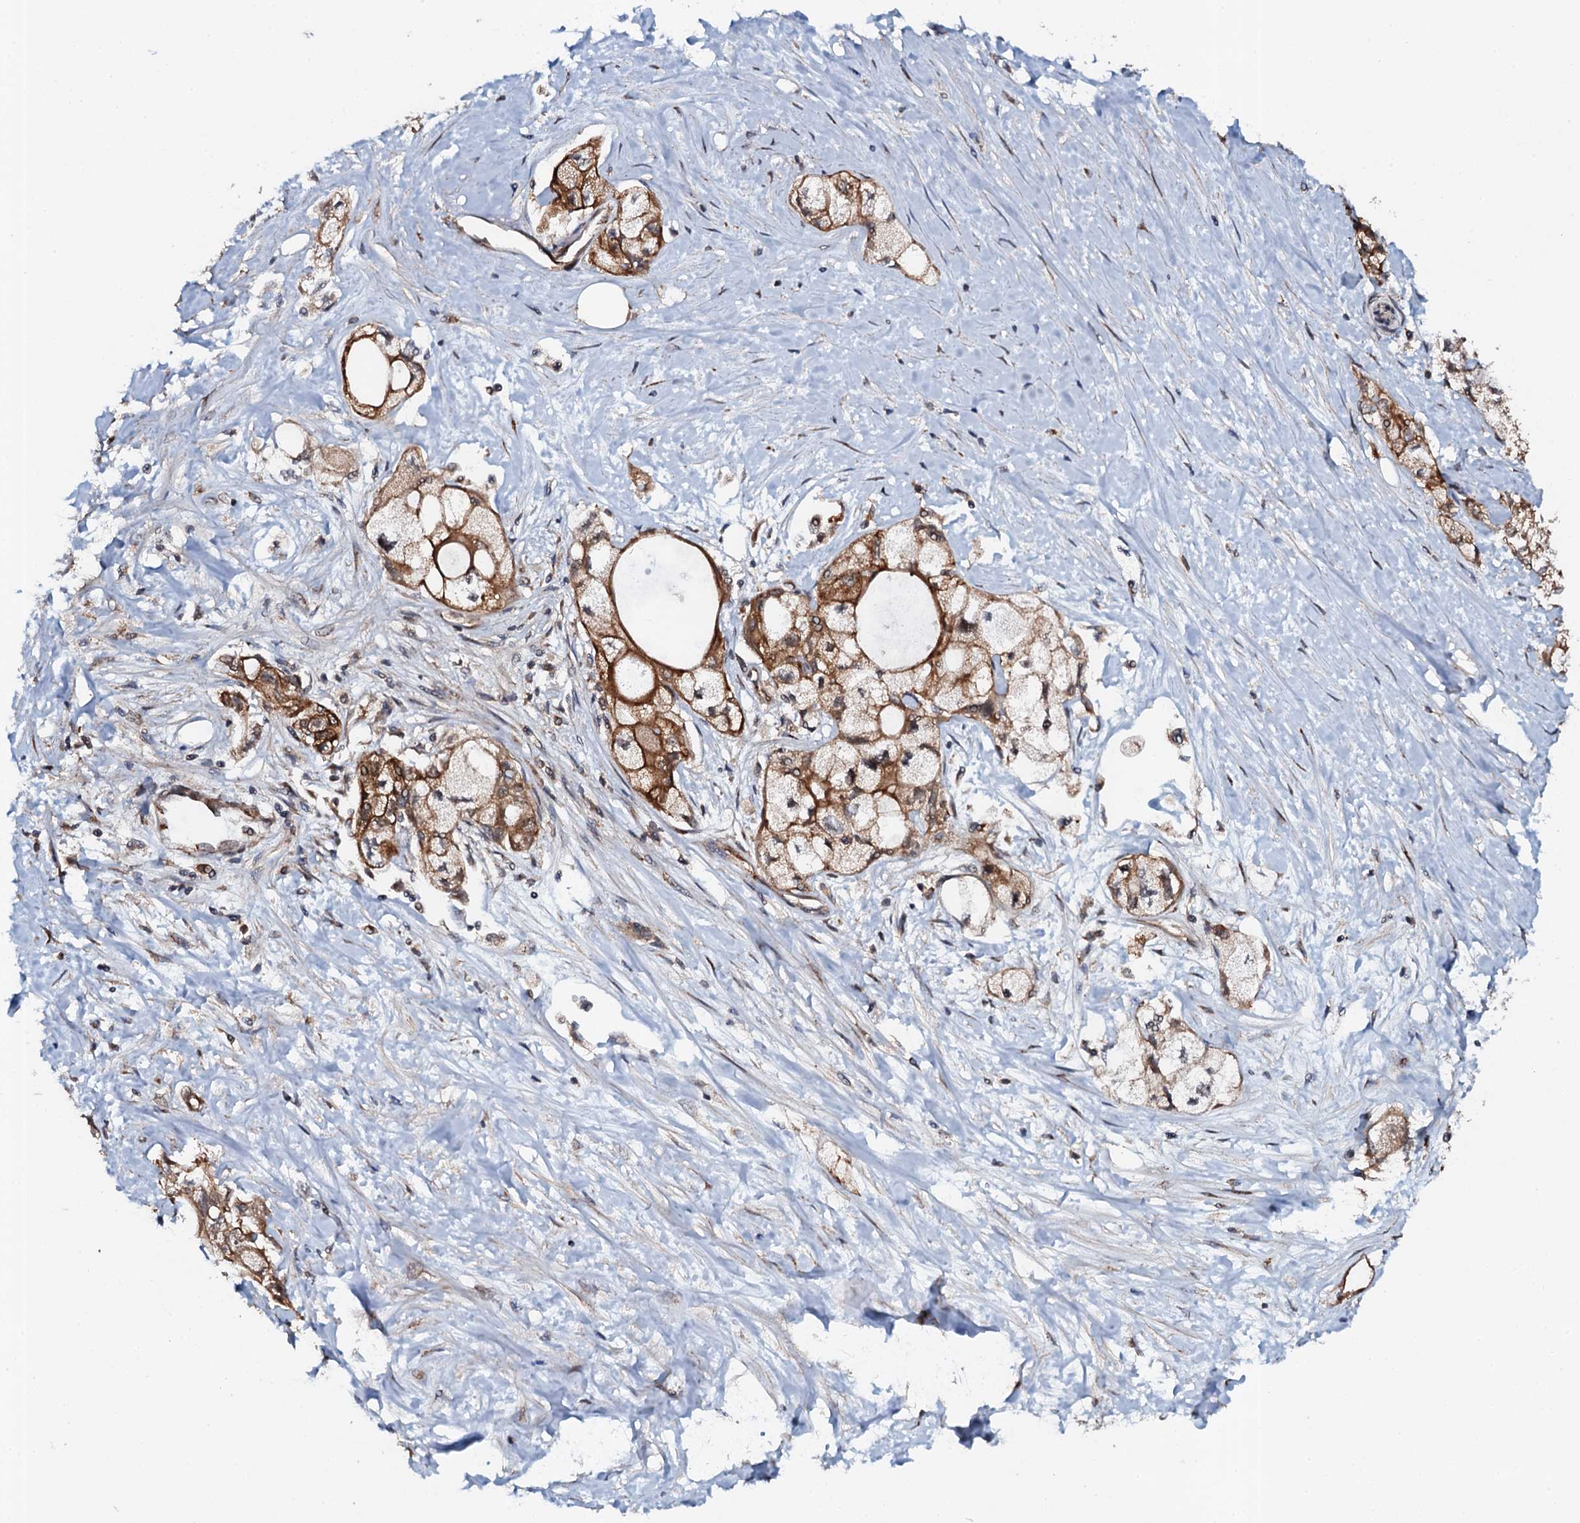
{"staining": {"intensity": "strong", "quantity": ">75%", "location": "cytoplasmic/membranous"}, "tissue": "pancreatic cancer", "cell_type": "Tumor cells", "image_type": "cancer", "snomed": [{"axis": "morphology", "description": "Adenocarcinoma, NOS"}, {"axis": "topography", "description": "Pancreas"}], "caption": "Protein staining shows strong cytoplasmic/membranous positivity in about >75% of tumor cells in pancreatic cancer. (IHC, brightfield microscopy, high magnification).", "gene": "GLCE", "patient": {"sex": "male", "age": 70}}